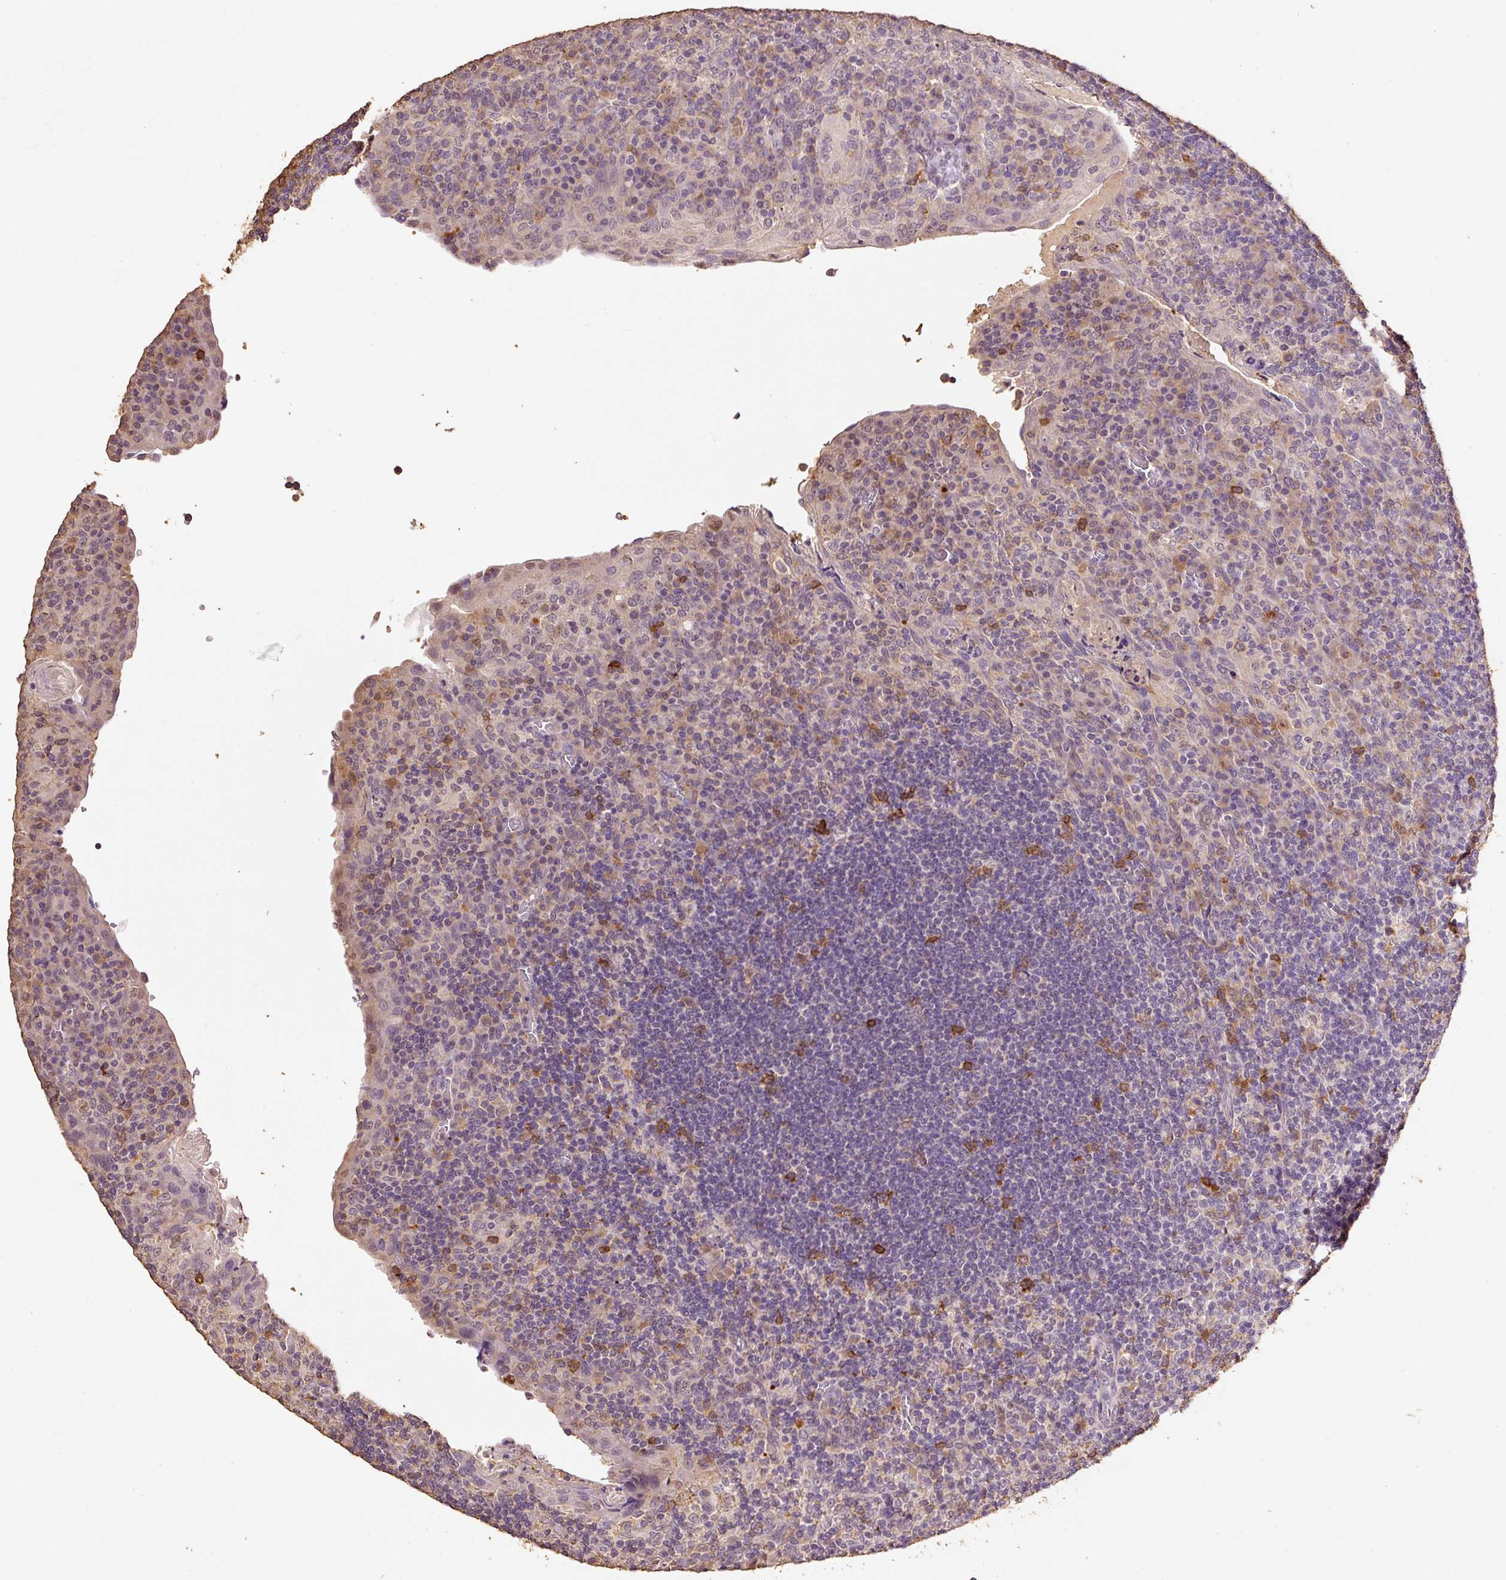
{"staining": {"intensity": "strong", "quantity": ">75%", "location": "cytoplasmic/membranous"}, "tissue": "tonsil", "cell_type": "Germinal center cells", "image_type": "normal", "snomed": [{"axis": "morphology", "description": "Normal tissue, NOS"}, {"axis": "topography", "description": "Tonsil"}], "caption": "The immunohistochemical stain labels strong cytoplasmic/membranous expression in germinal center cells of unremarkable tonsil. Nuclei are stained in blue.", "gene": "HERC2", "patient": {"sex": "male", "age": 17}}